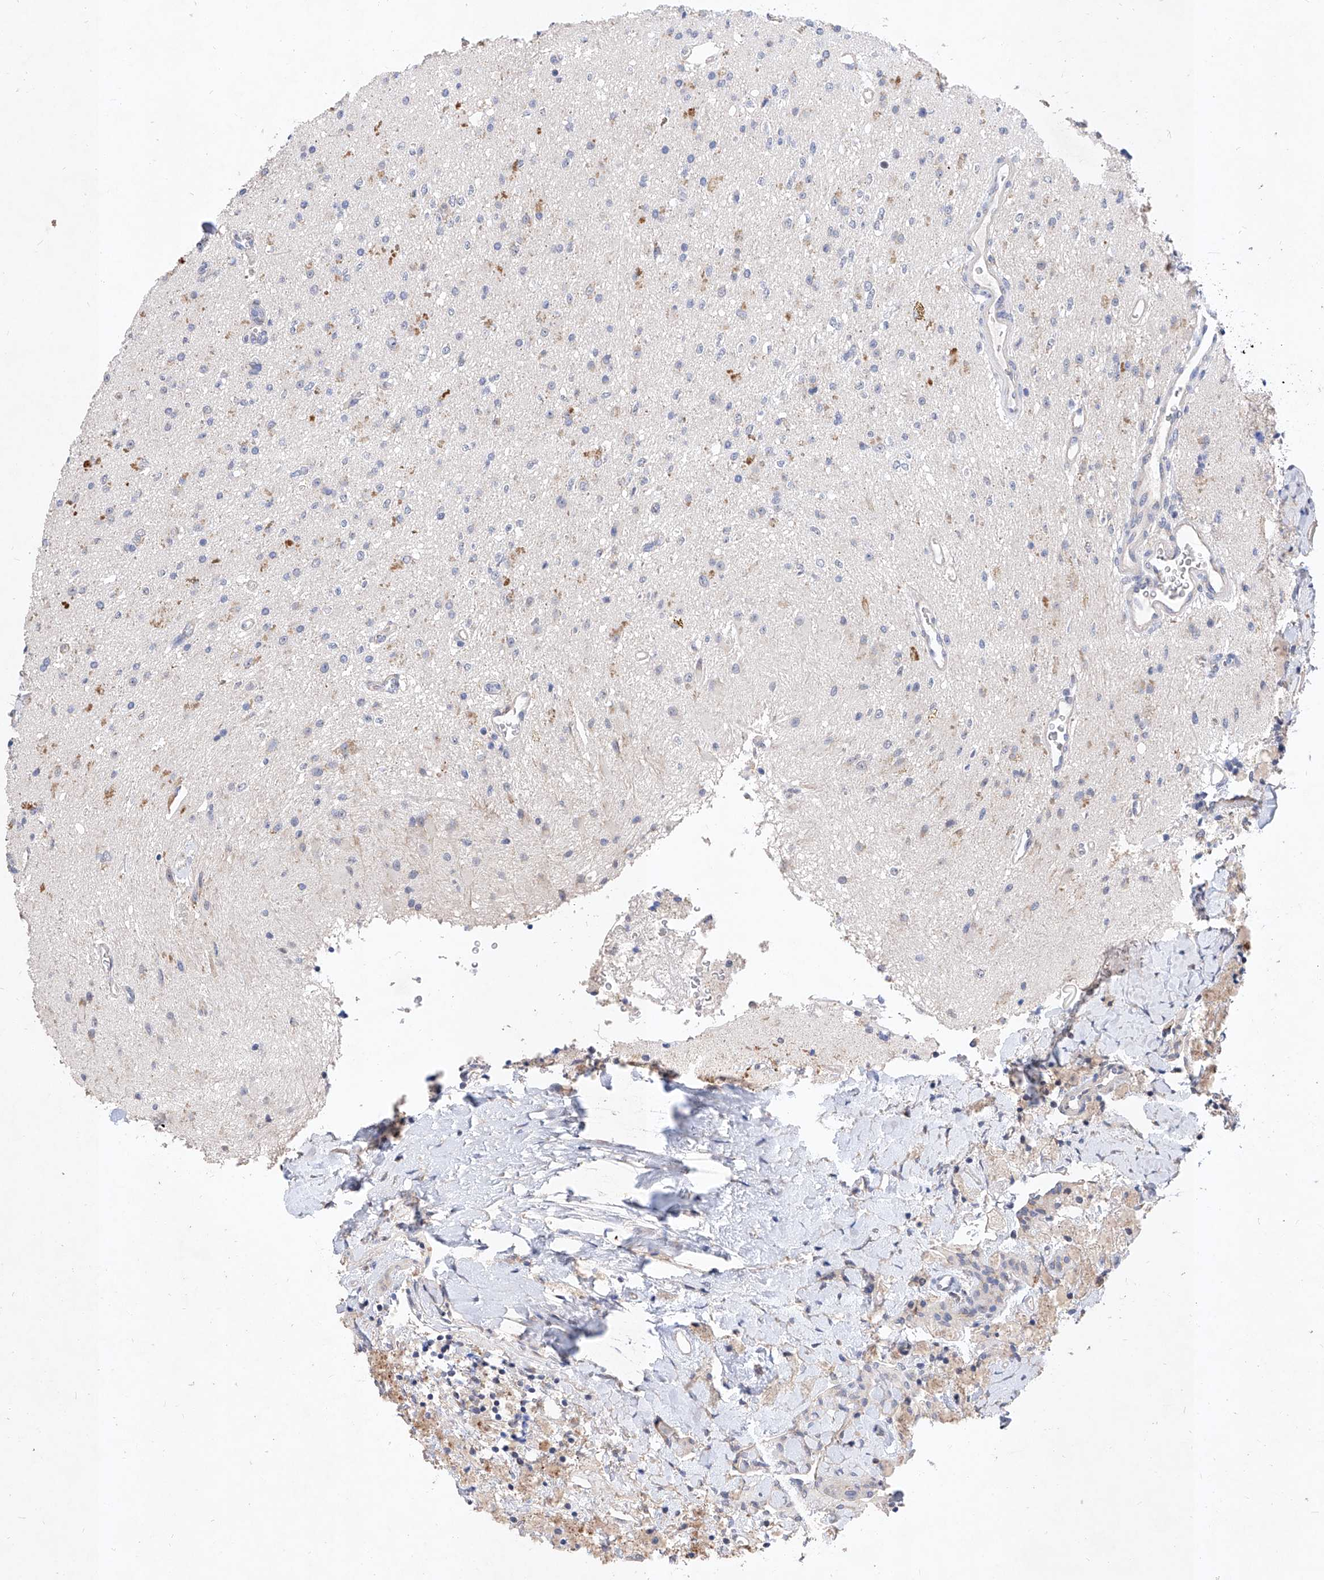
{"staining": {"intensity": "negative", "quantity": "none", "location": "none"}, "tissue": "glioma", "cell_type": "Tumor cells", "image_type": "cancer", "snomed": [{"axis": "morphology", "description": "Glioma, malignant, High grade"}, {"axis": "topography", "description": "Brain"}], "caption": "High-grade glioma (malignant) was stained to show a protein in brown. There is no significant staining in tumor cells. (Stains: DAB (3,3'-diaminobenzidine) immunohistochemistry (IHC) with hematoxylin counter stain, Microscopy: brightfield microscopy at high magnification).", "gene": "MFSD4B", "patient": {"sex": "male", "age": 34}}